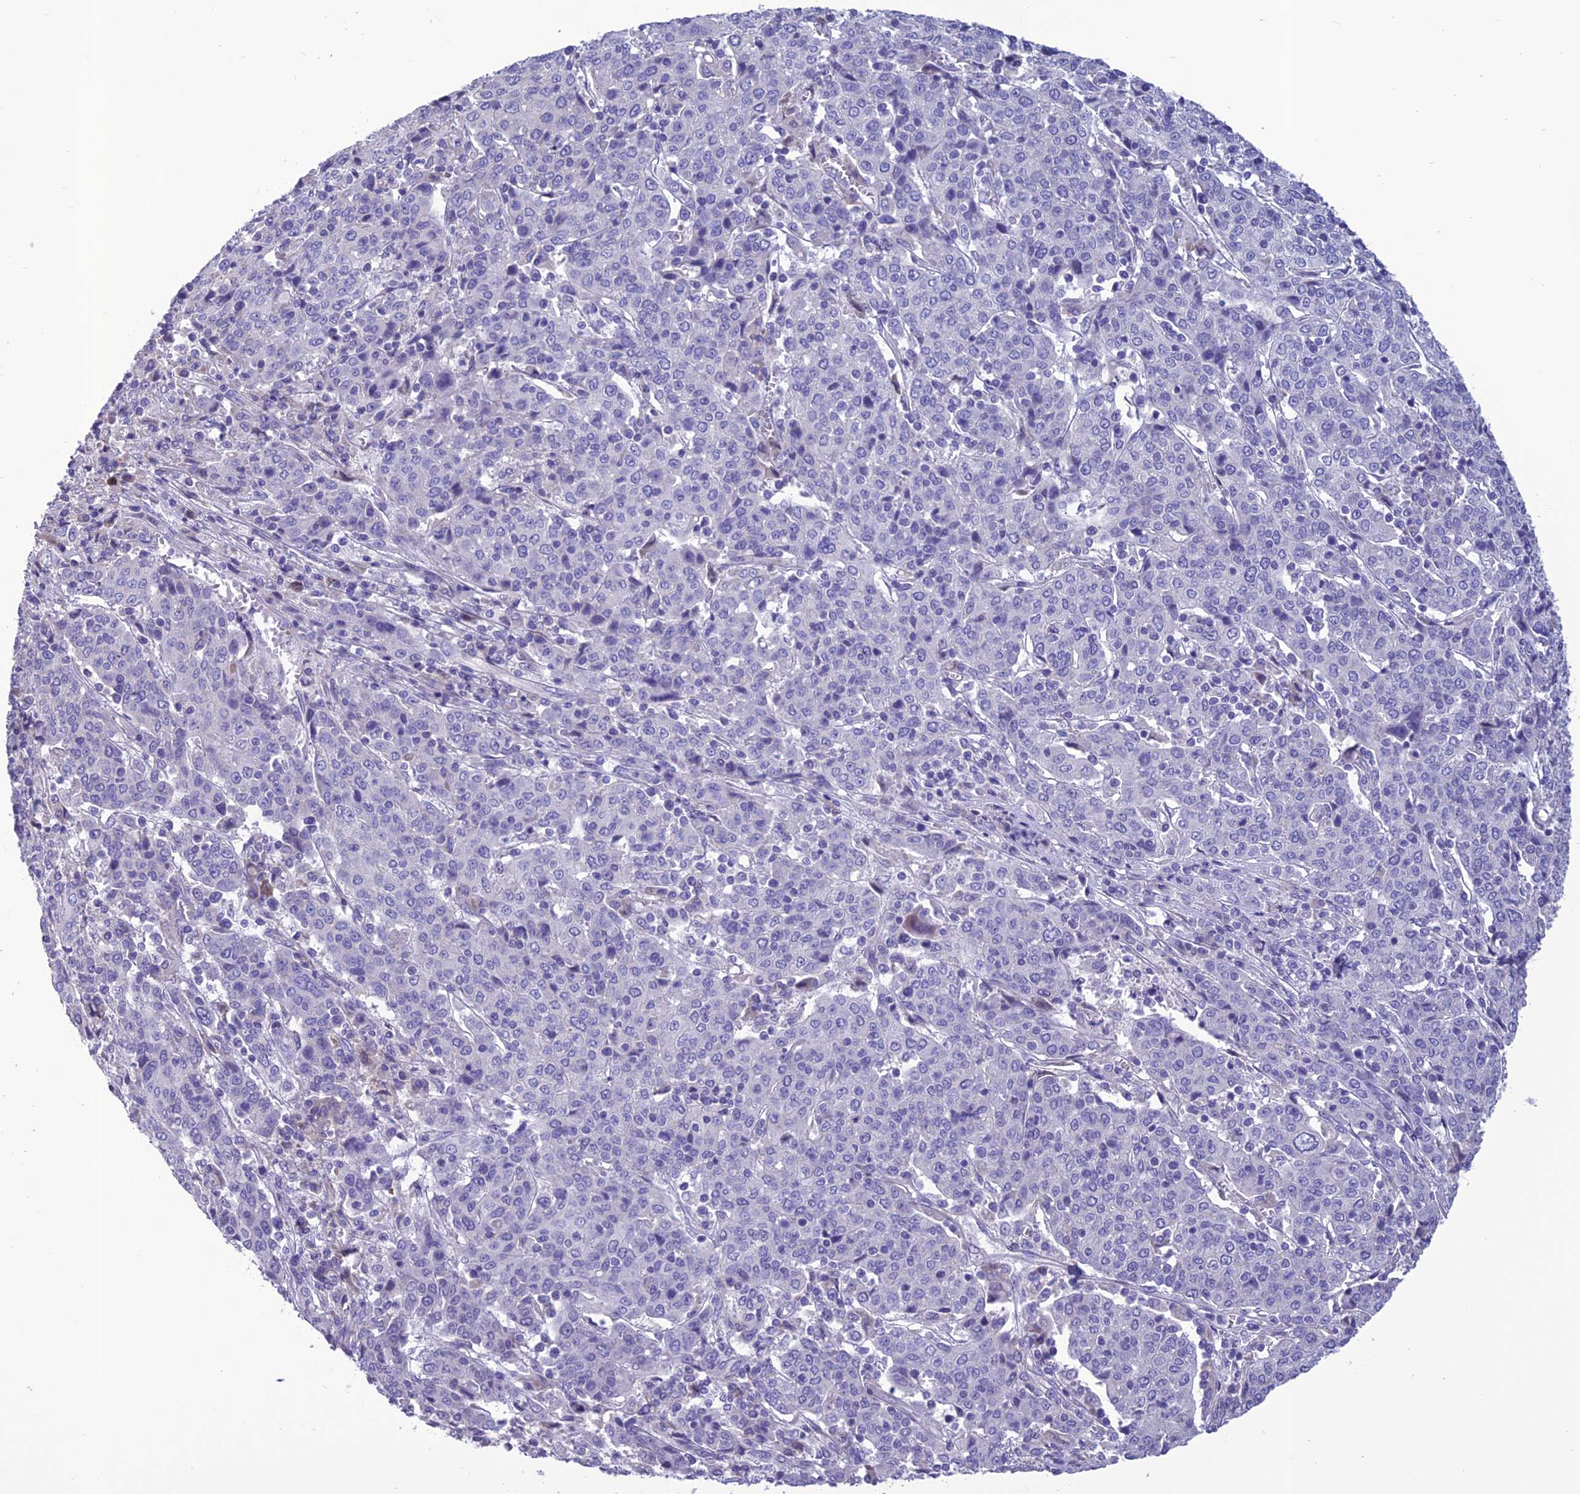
{"staining": {"intensity": "negative", "quantity": "none", "location": "none"}, "tissue": "cervical cancer", "cell_type": "Tumor cells", "image_type": "cancer", "snomed": [{"axis": "morphology", "description": "Squamous cell carcinoma, NOS"}, {"axis": "topography", "description": "Cervix"}], "caption": "This photomicrograph is of squamous cell carcinoma (cervical) stained with immunohistochemistry (IHC) to label a protein in brown with the nuclei are counter-stained blue. There is no staining in tumor cells.", "gene": "BHMT2", "patient": {"sex": "female", "age": 67}}